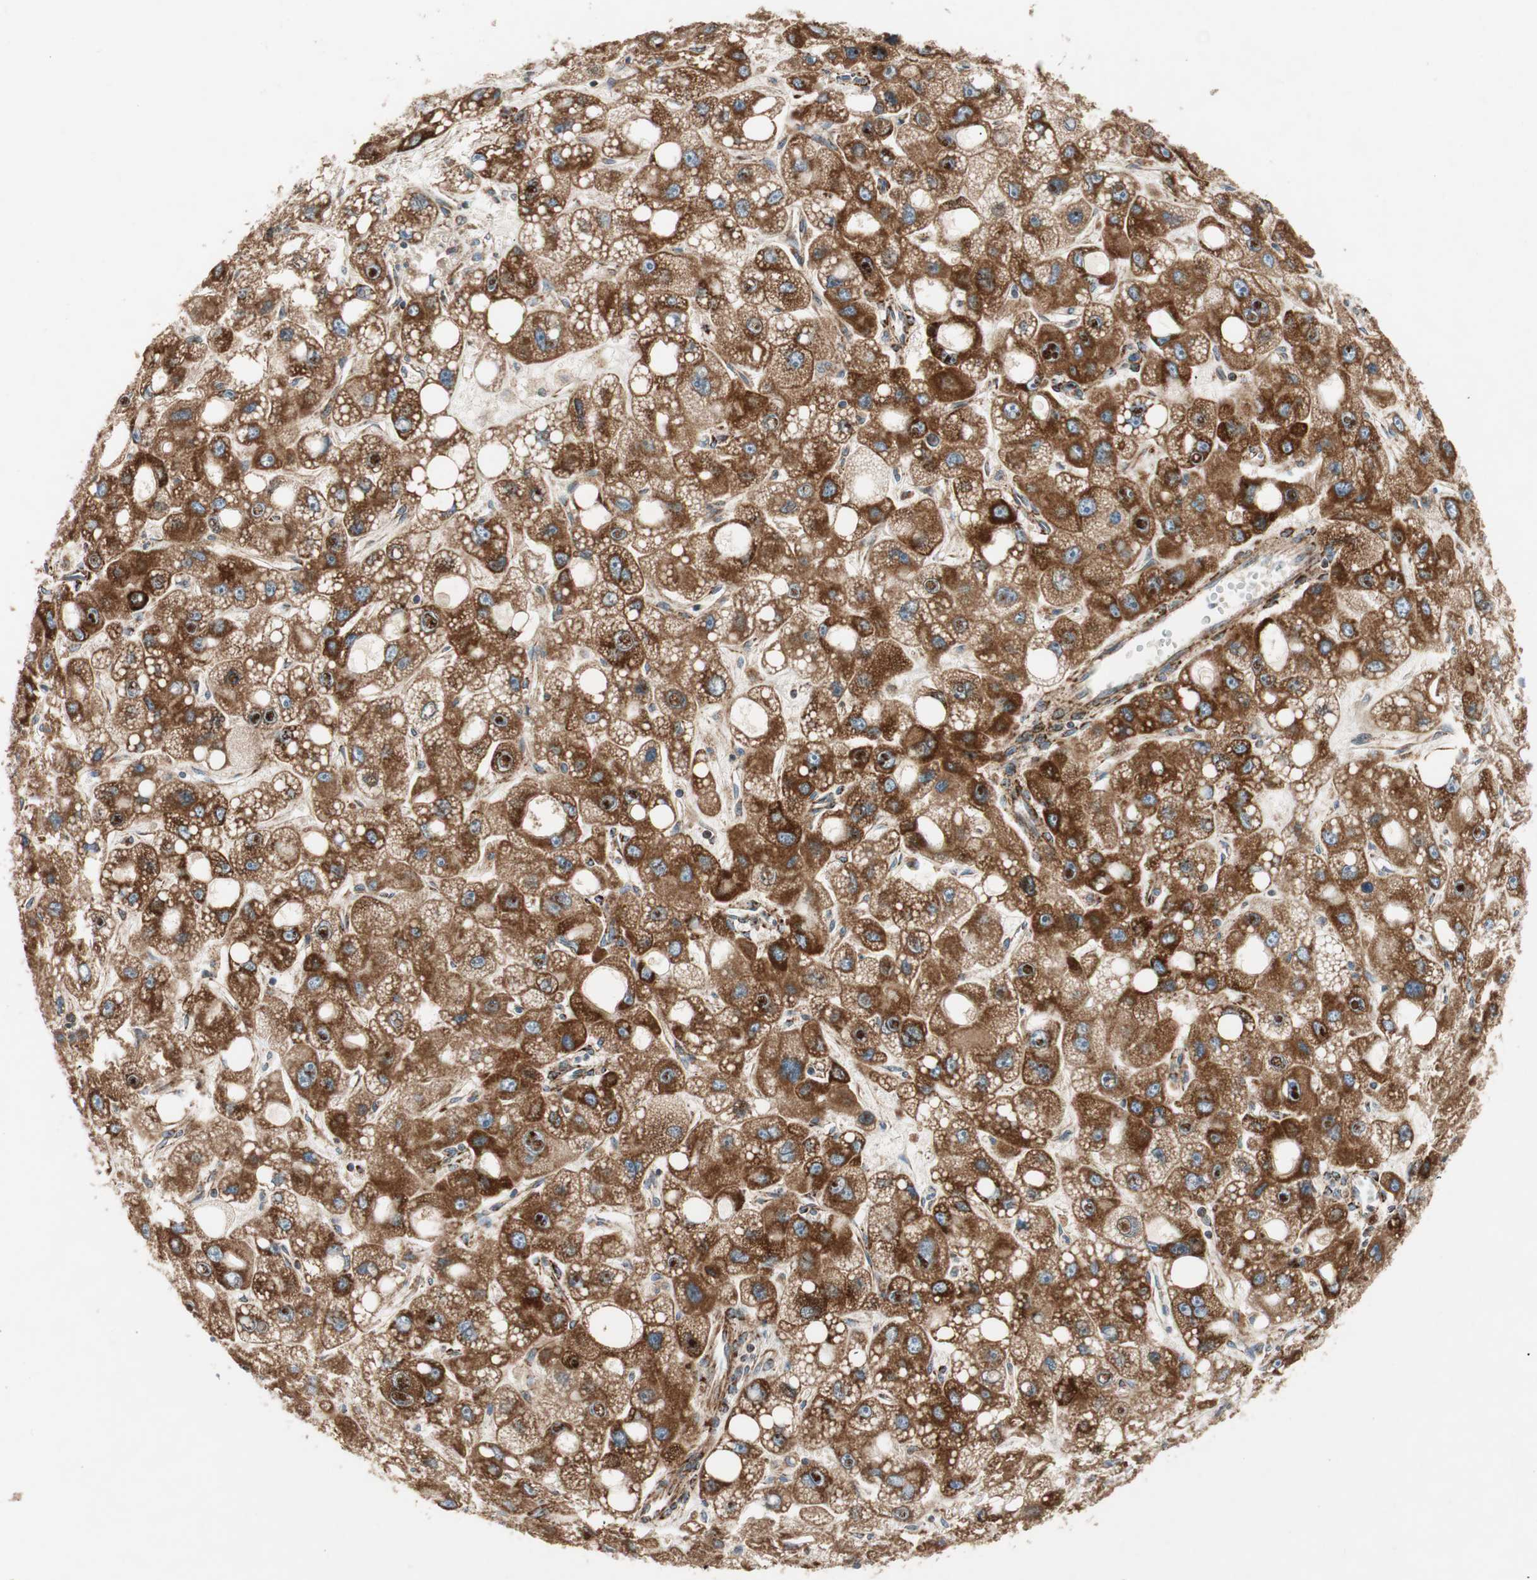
{"staining": {"intensity": "strong", "quantity": ">75%", "location": "cytoplasmic/membranous,nuclear"}, "tissue": "liver cancer", "cell_type": "Tumor cells", "image_type": "cancer", "snomed": [{"axis": "morphology", "description": "Carcinoma, Hepatocellular, NOS"}, {"axis": "topography", "description": "Liver"}], "caption": "An image of hepatocellular carcinoma (liver) stained for a protein displays strong cytoplasmic/membranous and nuclear brown staining in tumor cells.", "gene": "AKAP1", "patient": {"sex": "male", "age": 55}}